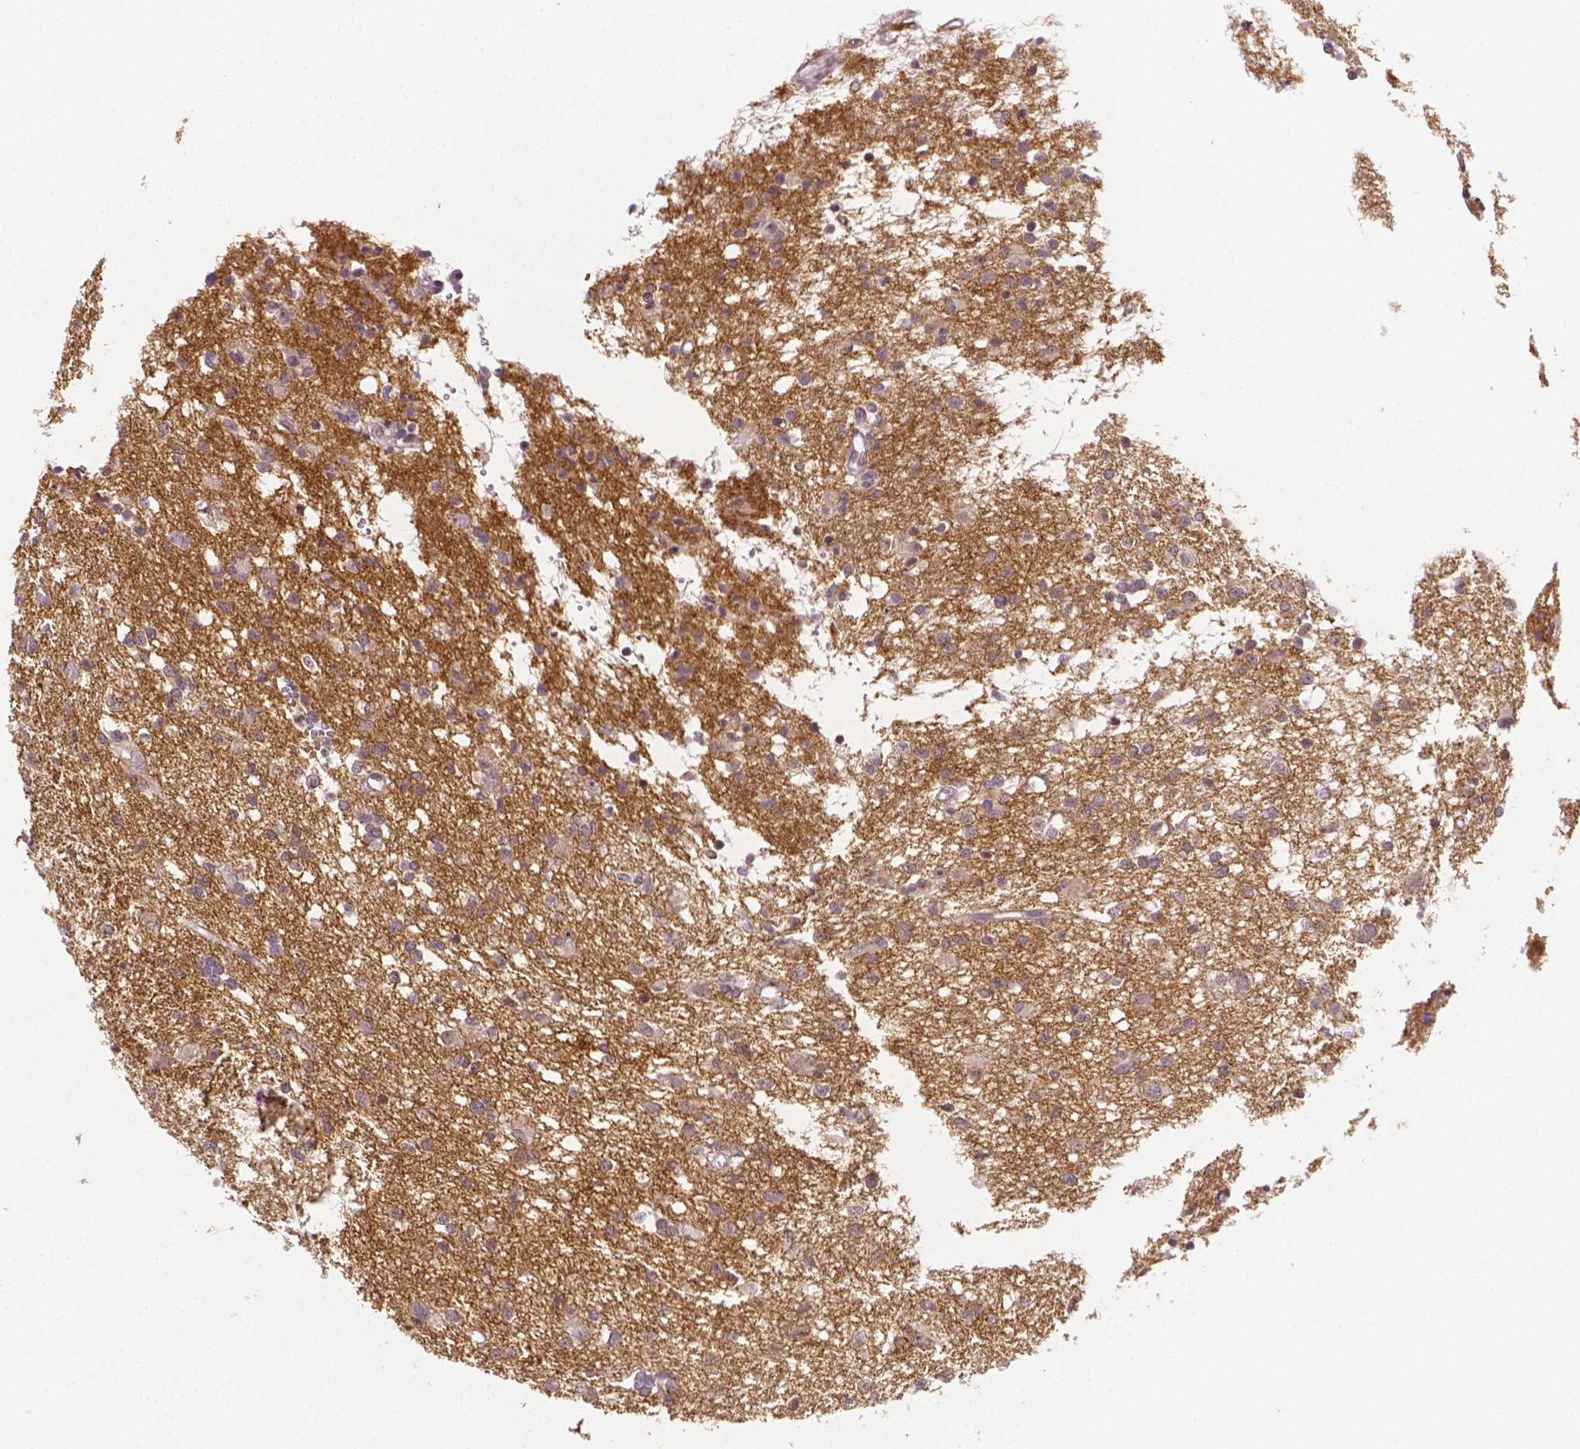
{"staining": {"intensity": "weak", "quantity": "25%-75%", "location": "cytoplasmic/membranous"}, "tissue": "glioma", "cell_type": "Tumor cells", "image_type": "cancer", "snomed": [{"axis": "morphology", "description": "Glioma, malignant, Low grade"}, {"axis": "topography", "description": "Brain"}], "caption": "DAB immunohistochemical staining of human malignant low-grade glioma reveals weak cytoplasmic/membranous protein expression in about 25%-75% of tumor cells.", "gene": "NCAN", "patient": {"sex": "male", "age": 64}}